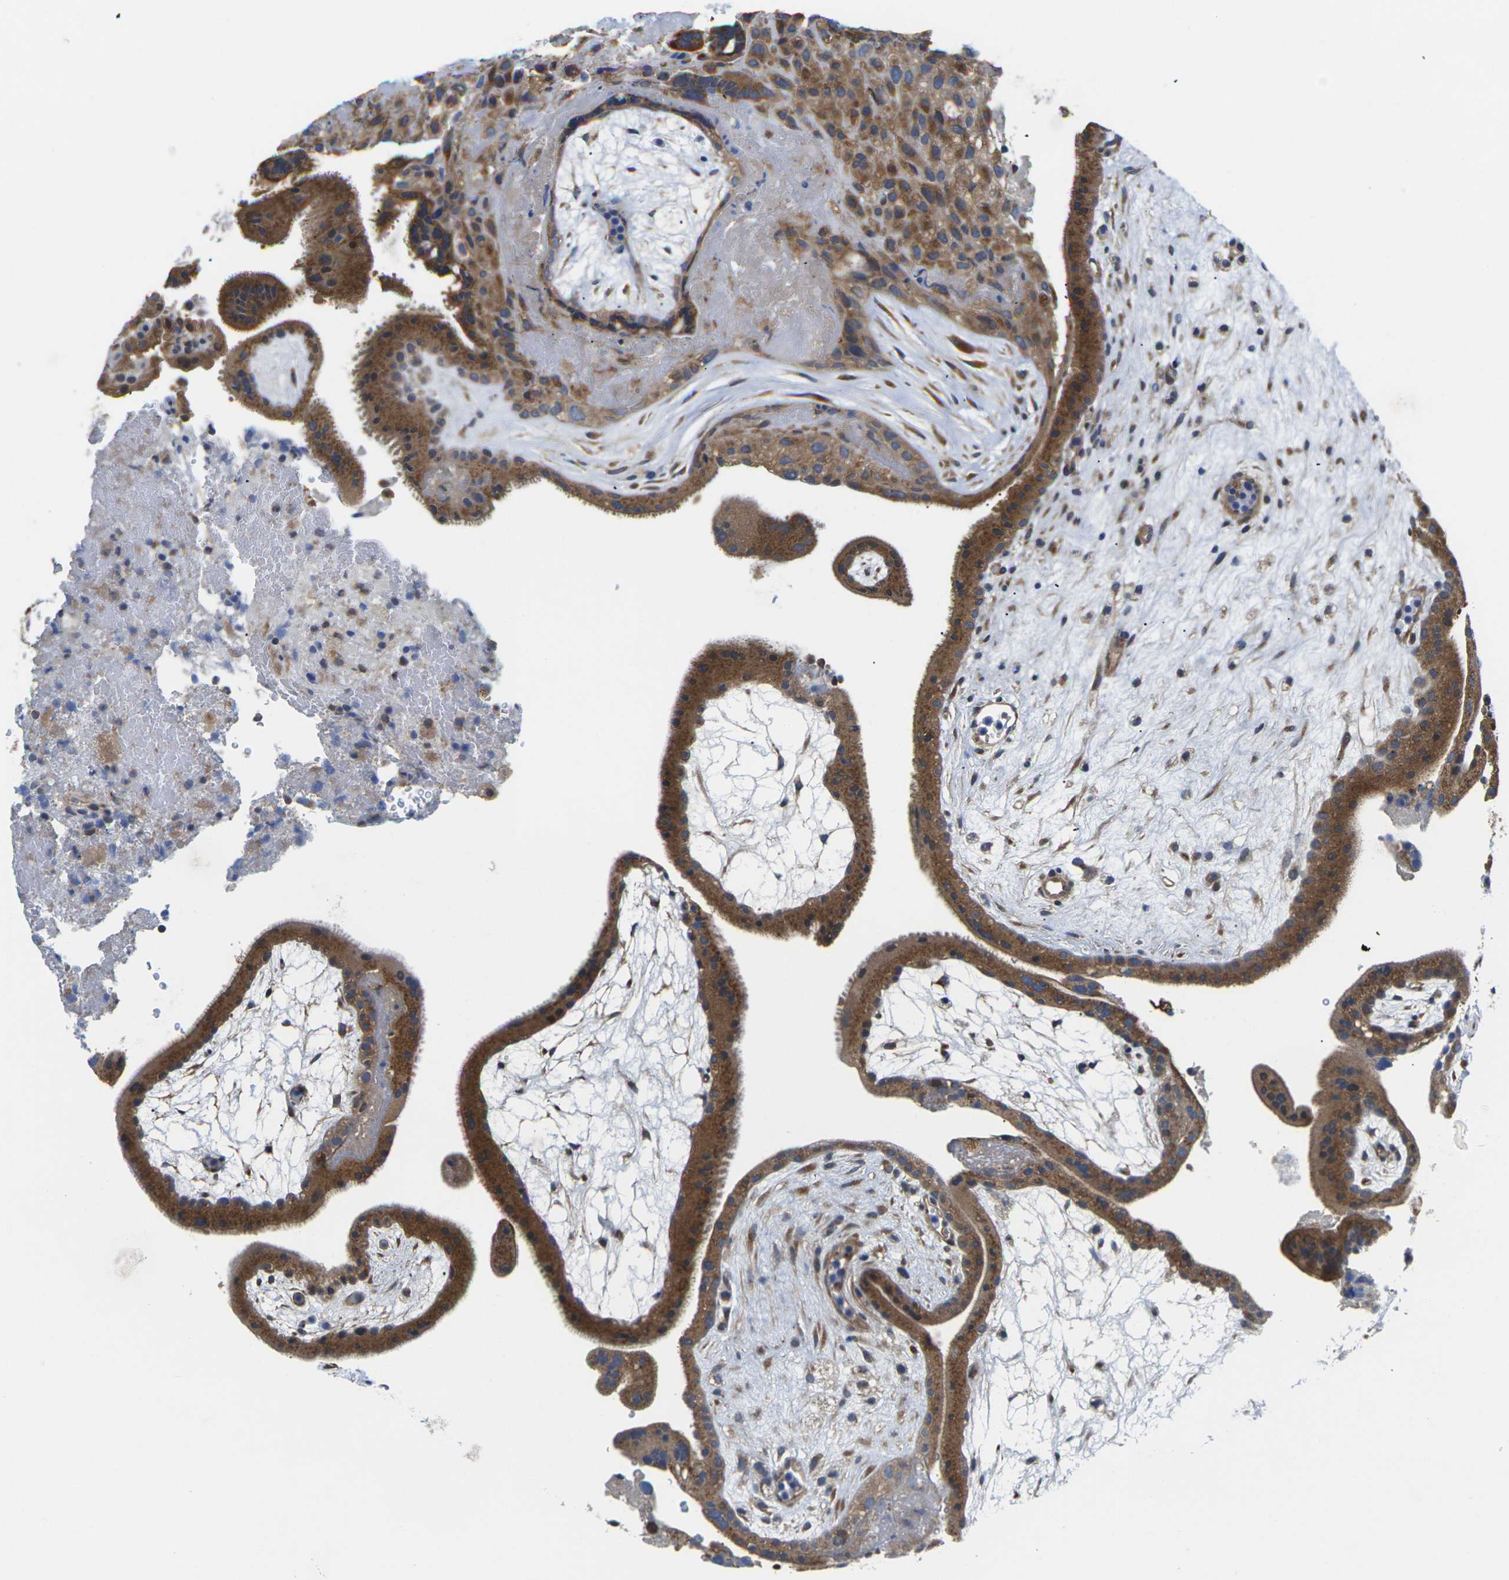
{"staining": {"intensity": "moderate", "quantity": ">75%", "location": "cytoplasmic/membranous"}, "tissue": "placenta", "cell_type": "Decidual cells", "image_type": "normal", "snomed": [{"axis": "morphology", "description": "Normal tissue, NOS"}, {"axis": "topography", "description": "Placenta"}], "caption": "The photomicrograph reveals immunohistochemical staining of unremarkable placenta. There is moderate cytoplasmic/membranous staining is identified in approximately >75% of decidual cells.", "gene": "TMCC2", "patient": {"sex": "female", "age": 19}}